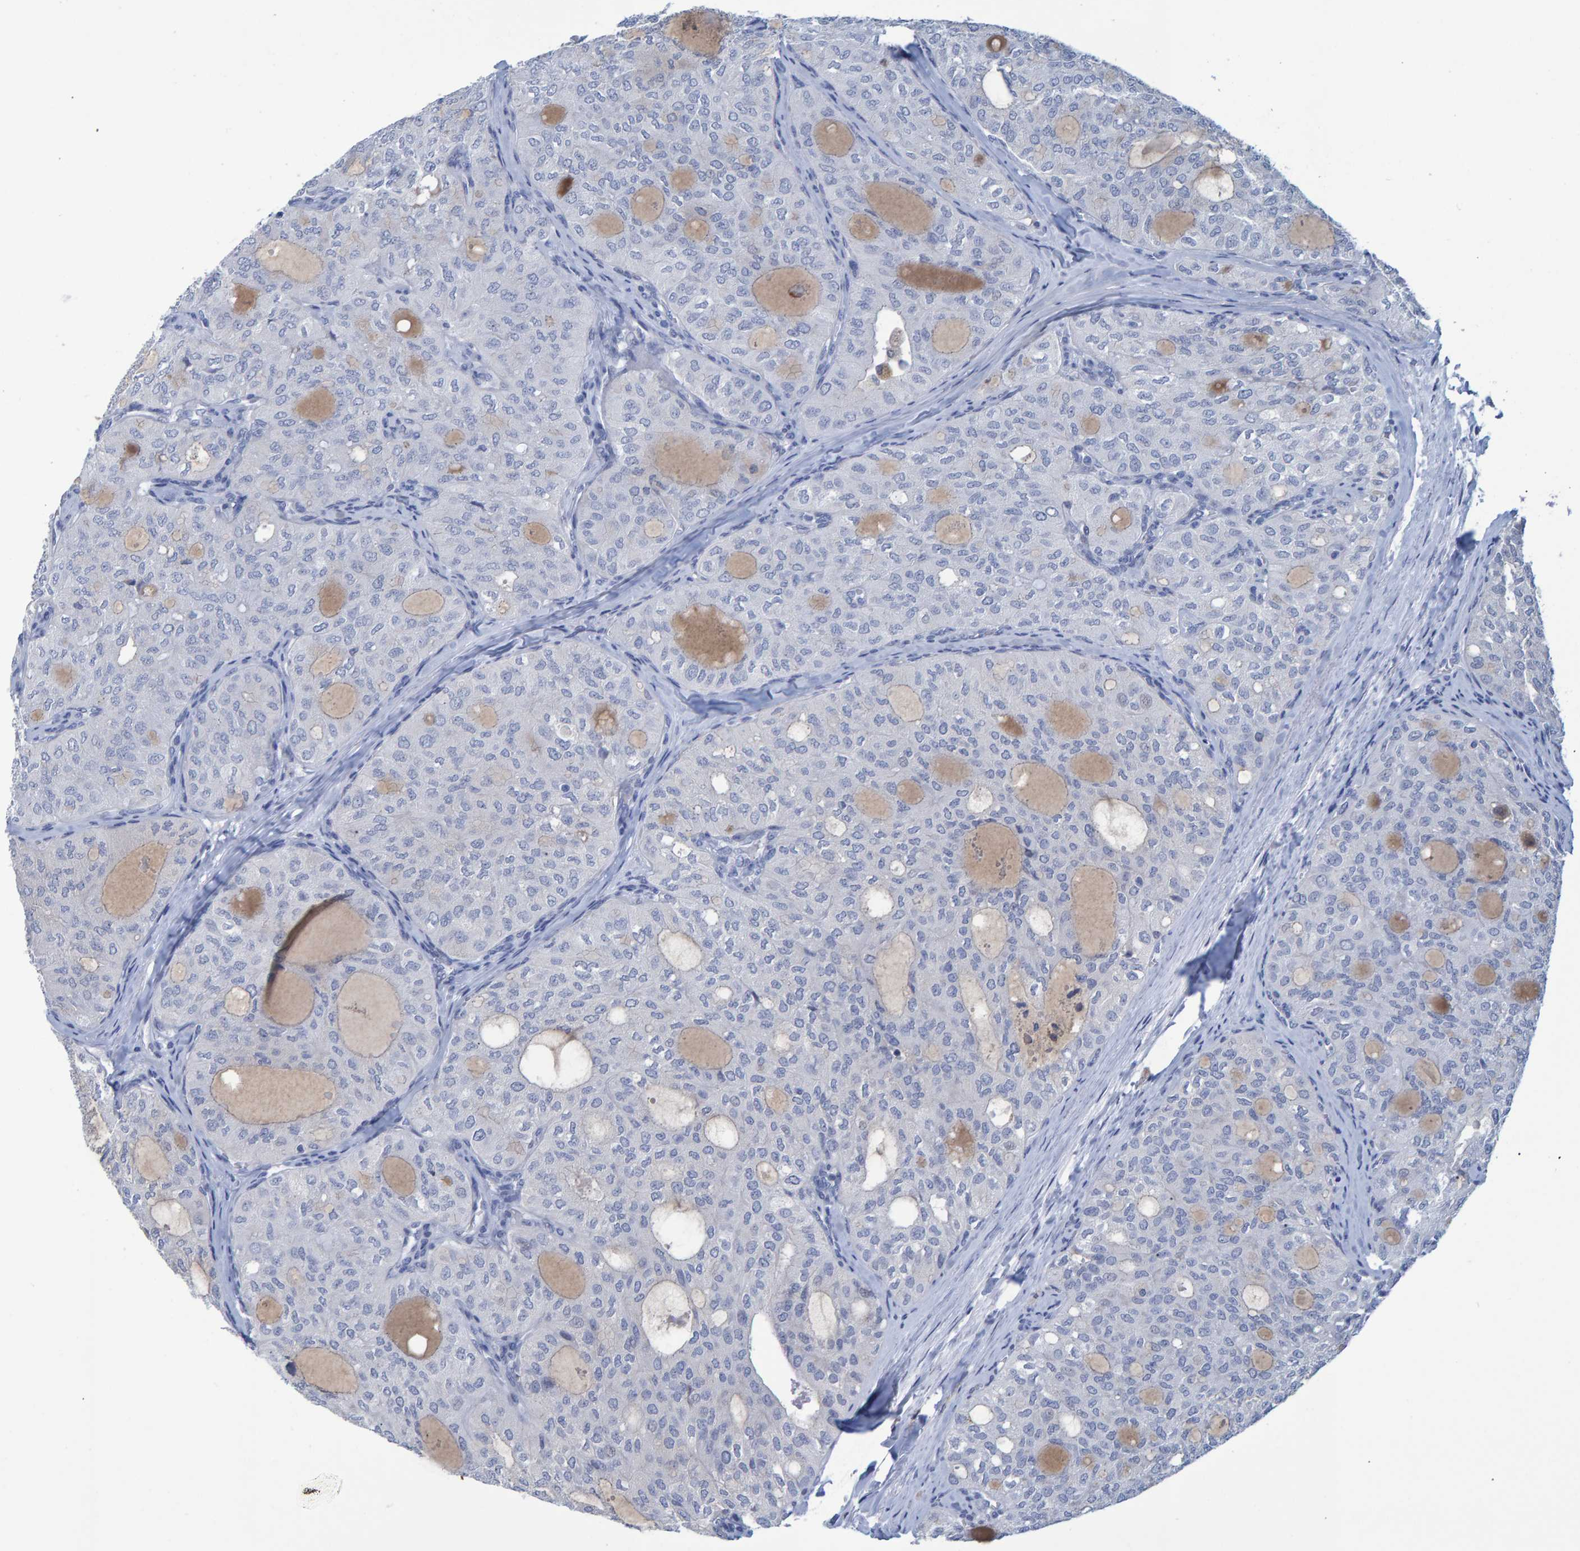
{"staining": {"intensity": "negative", "quantity": "none", "location": "none"}, "tissue": "thyroid cancer", "cell_type": "Tumor cells", "image_type": "cancer", "snomed": [{"axis": "morphology", "description": "Follicular adenoma carcinoma, NOS"}, {"axis": "topography", "description": "Thyroid gland"}], "caption": "IHC of human follicular adenoma carcinoma (thyroid) displays no positivity in tumor cells. The staining was performed using DAB to visualize the protein expression in brown, while the nuclei were stained in blue with hematoxylin (Magnification: 20x).", "gene": "PROCA1", "patient": {"sex": "male", "age": 75}}